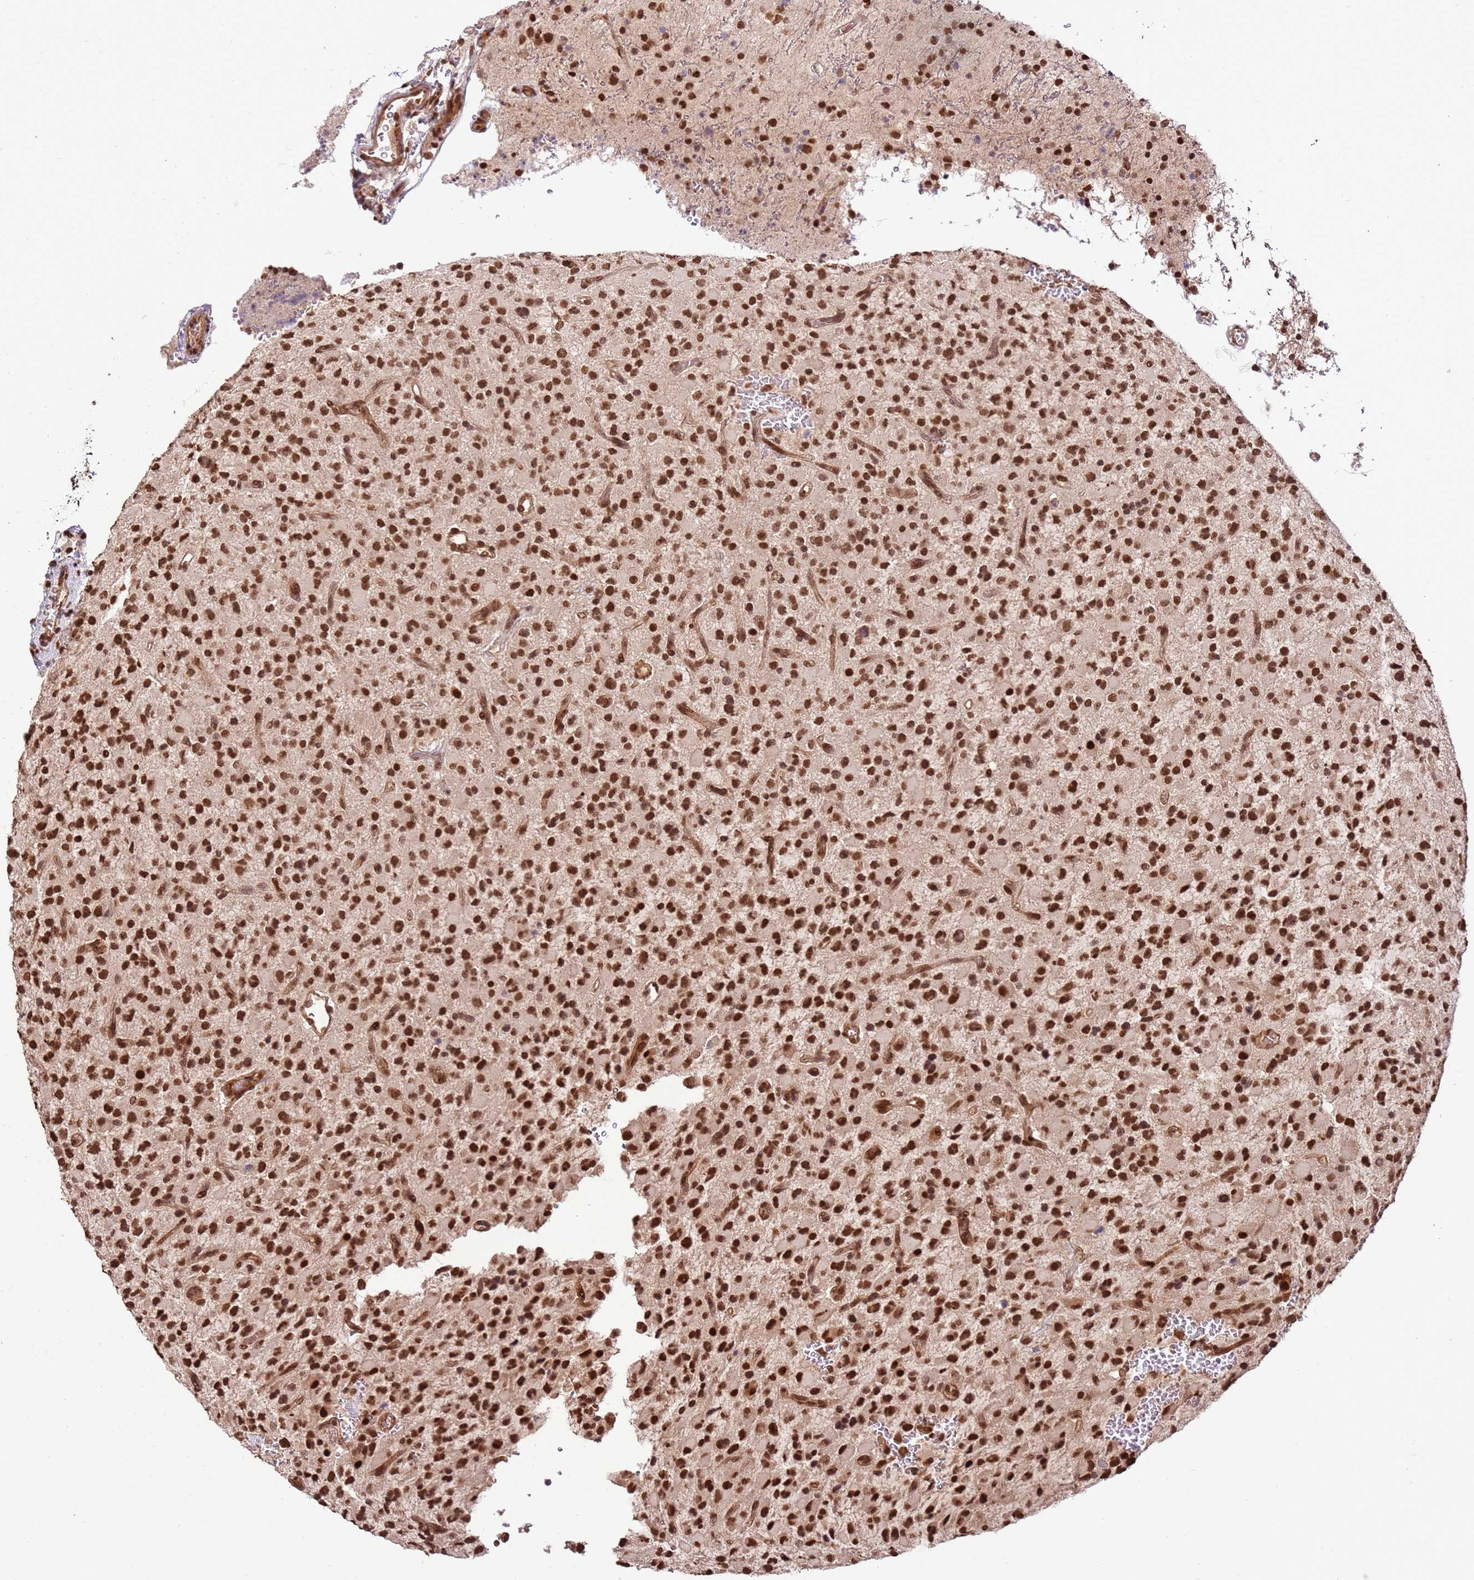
{"staining": {"intensity": "strong", "quantity": ">75%", "location": "nuclear"}, "tissue": "glioma", "cell_type": "Tumor cells", "image_type": "cancer", "snomed": [{"axis": "morphology", "description": "Glioma, malignant, High grade"}, {"axis": "topography", "description": "Brain"}], "caption": "Immunohistochemical staining of glioma displays high levels of strong nuclear staining in approximately >75% of tumor cells.", "gene": "ZBTB12", "patient": {"sex": "male", "age": 34}}